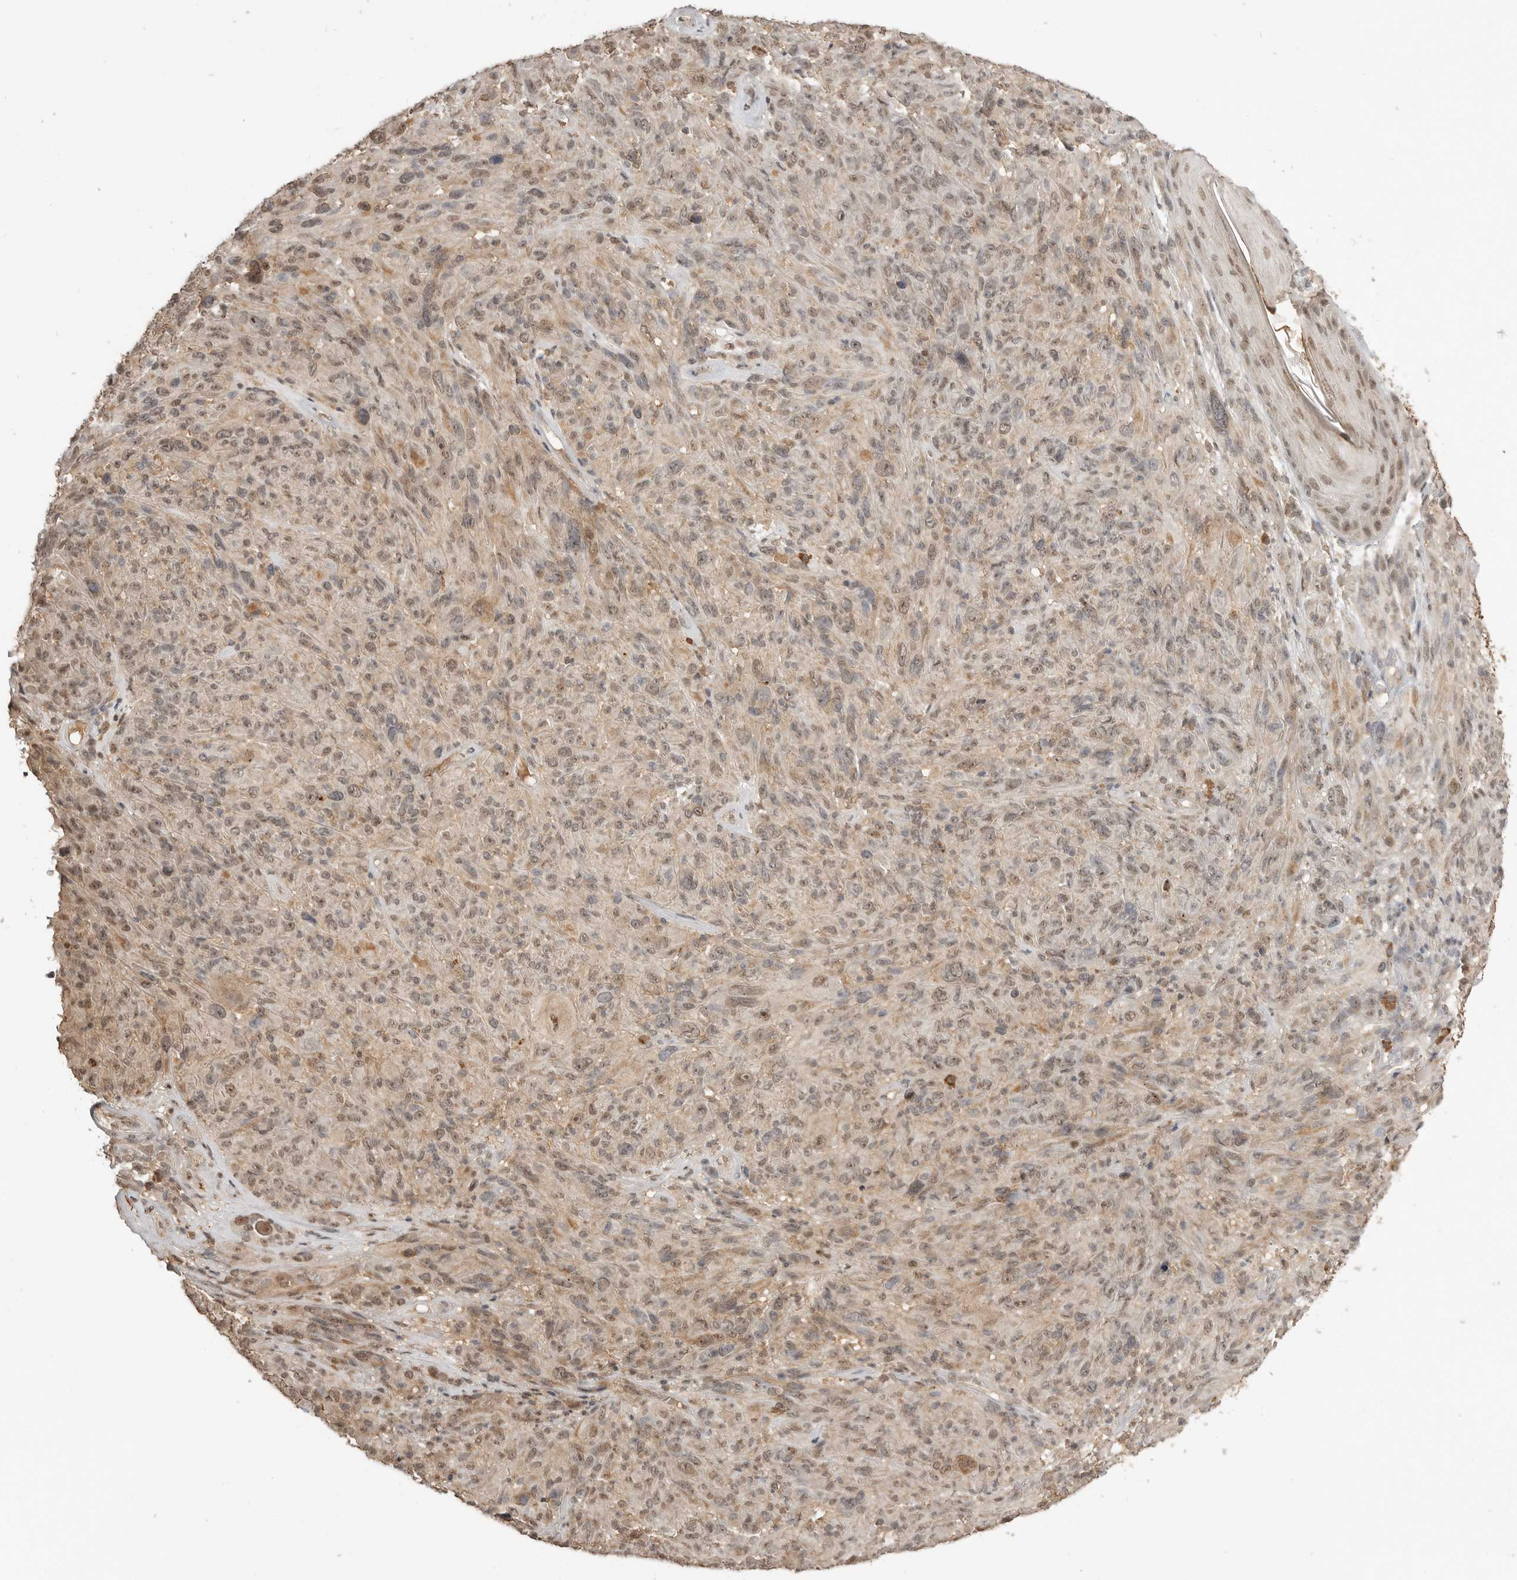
{"staining": {"intensity": "weak", "quantity": ">75%", "location": "nuclear"}, "tissue": "melanoma", "cell_type": "Tumor cells", "image_type": "cancer", "snomed": [{"axis": "morphology", "description": "Malignant melanoma, NOS"}, {"axis": "topography", "description": "Skin of head"}], "caption": "About >75% of tumor cells in melanoma show weak nuclear protein staining as visualized by brown immunohistochemical staining.", "gene": "ASPSCR1", "patient": {"sex": "male", "age": 96}}